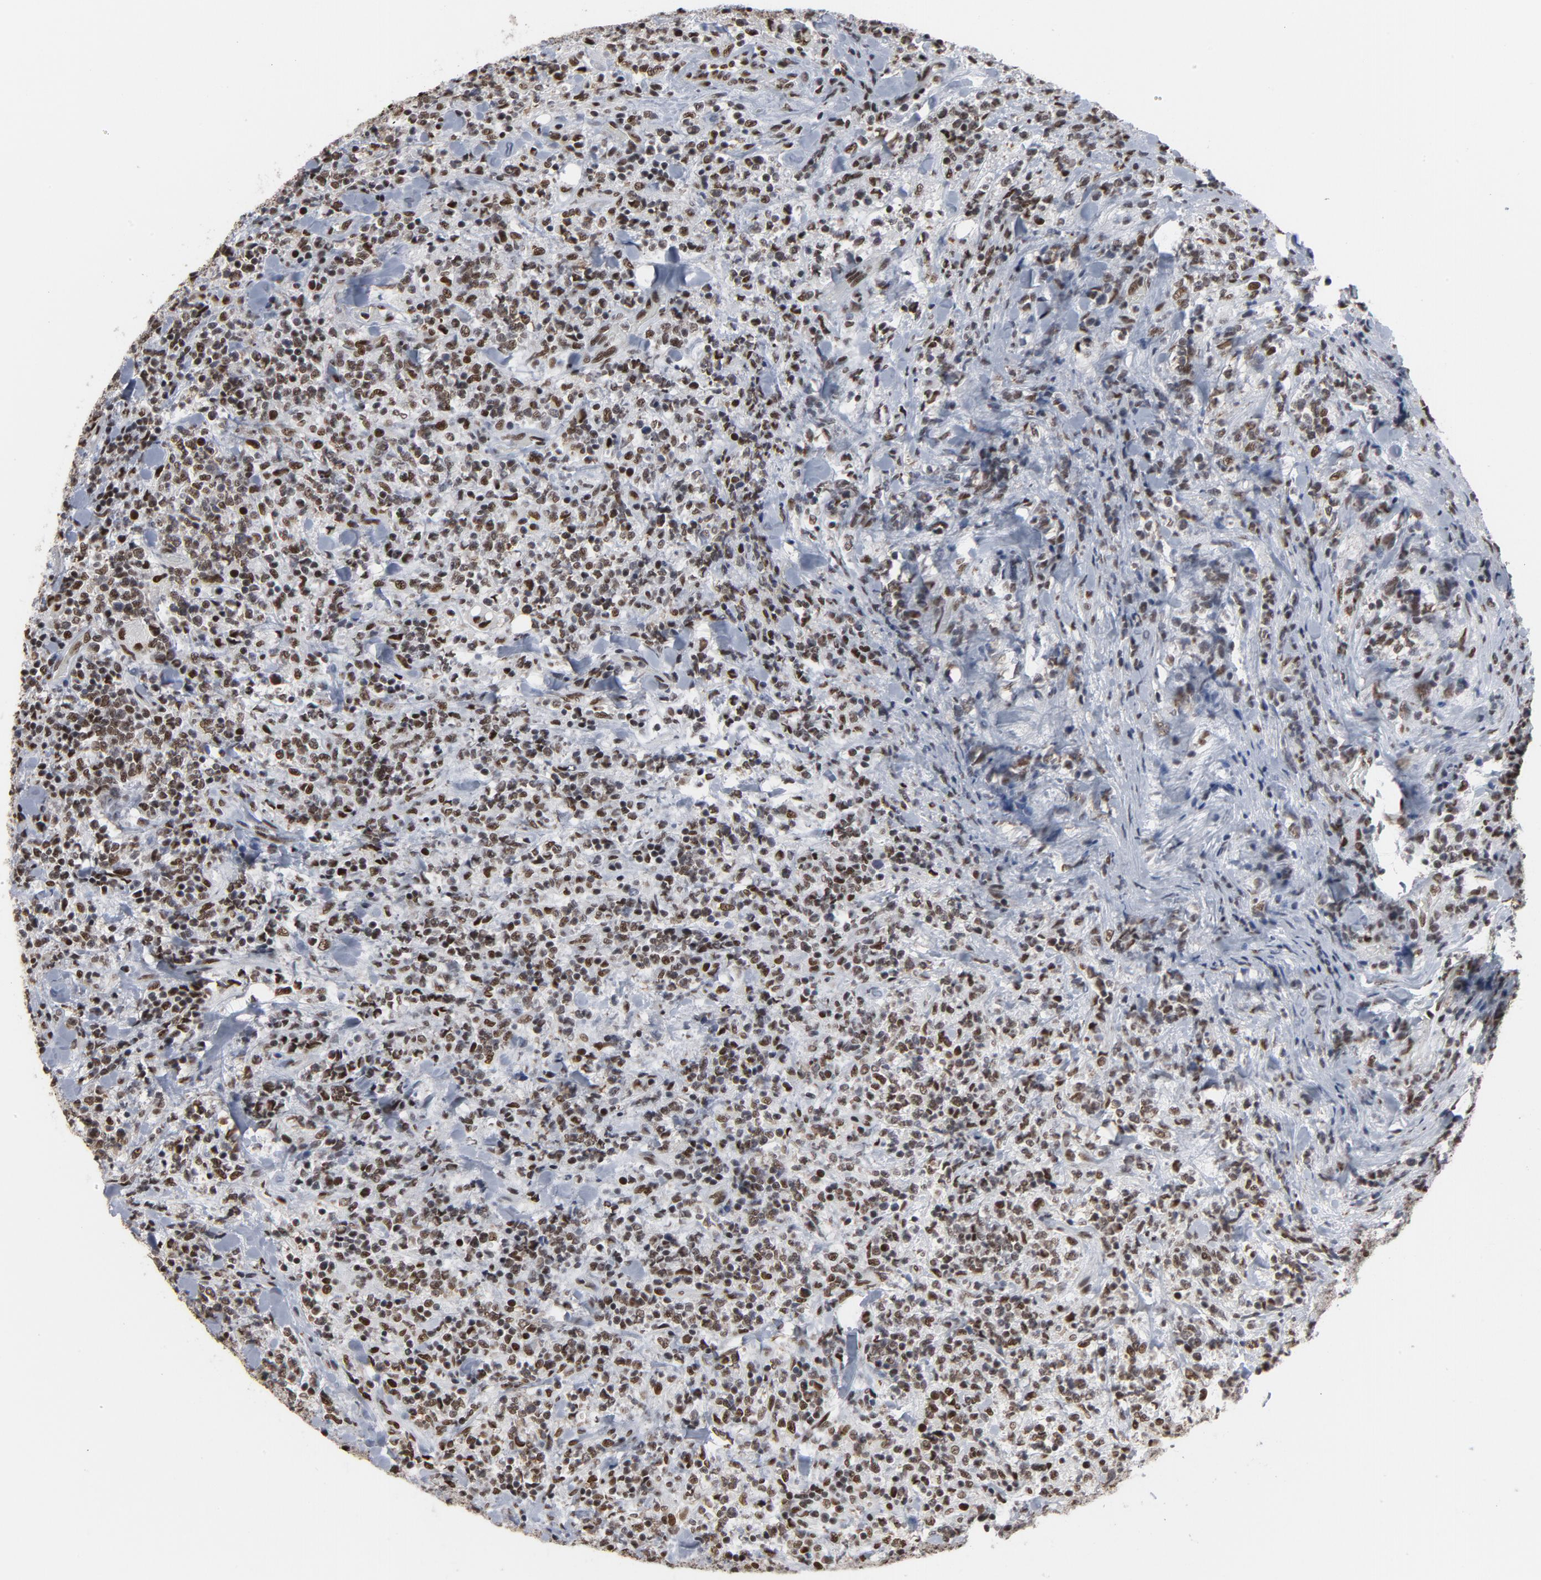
{"staining": {"intensity": "moderate", "quantity": ">75%", "location": "nuclear"}, "tissue": "lymphoma", "cell_type": "Tumor cells", "image_type": "cancer", "snomed": [{"axis": "morphology", "description": "Malignant lymphoma, non-Hodgkin's type, High grade"}, {"axis": "topography", "description": "Soft tissue"}], "caption": "There is medium levels of moderate nuclear staining in tumor cells of lymphoma, as demonstrated by immunohistochemical staining (brown color).", "gene": "MRE11", "patient": {"sex": "male", "age": 18}}